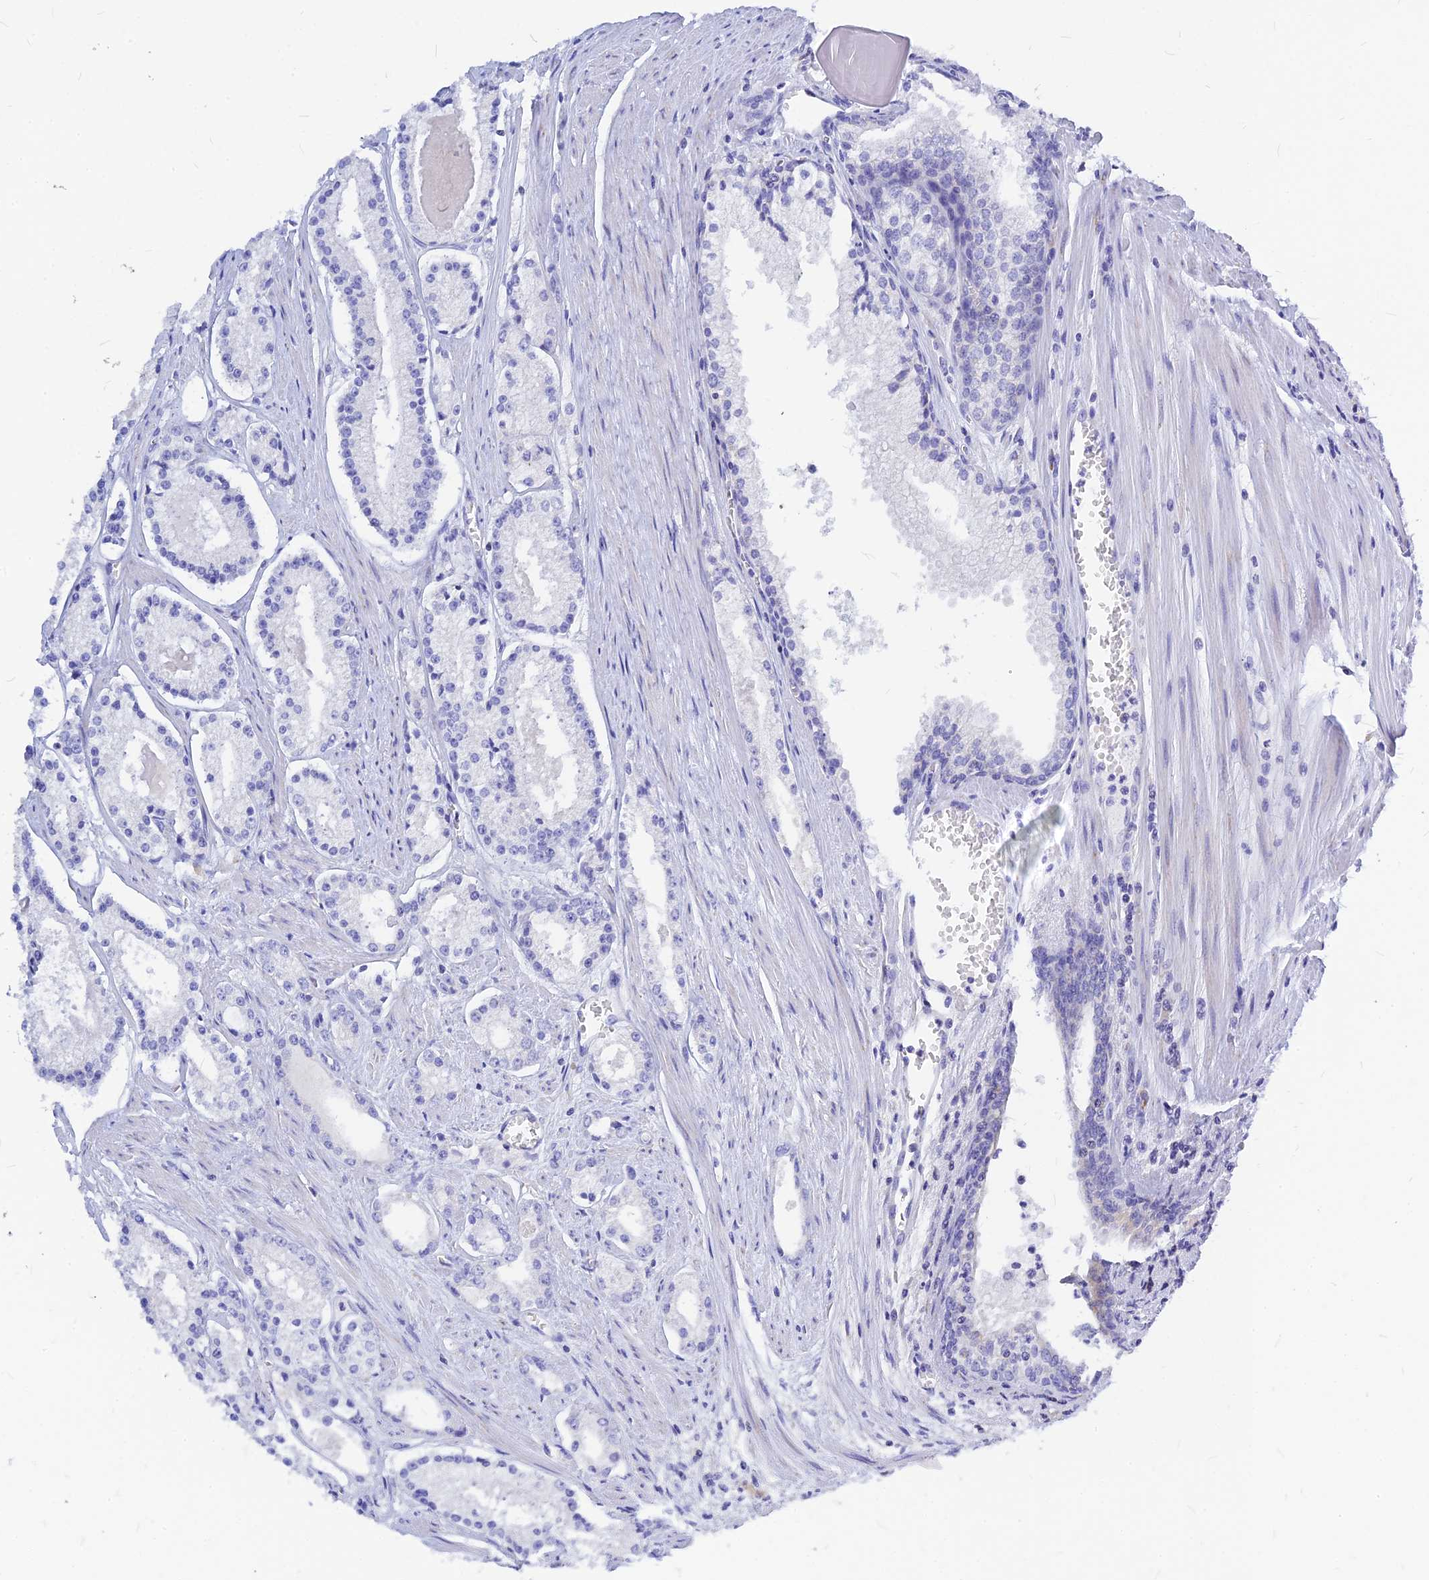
{"staining": {"intensity": "negative", "quantity": "none", "location": "none"}, "tissue": "prostate cancer", "cell_type": "Tumor cells", "image_type": "cancer", "snomed": [{"axis": "morphology", "description": "Adenocarcinoma, Low grade"}, {"axis": "topography", "description": "Prostate"}], "caption": "Prostate low-grade adenocarcinoma stained for a protein using immunohistochemistry (IHC) demonstrates no staining tumor cells.", "gene": "CNOT6", "patient": {"sex": "male", "age": 54}}